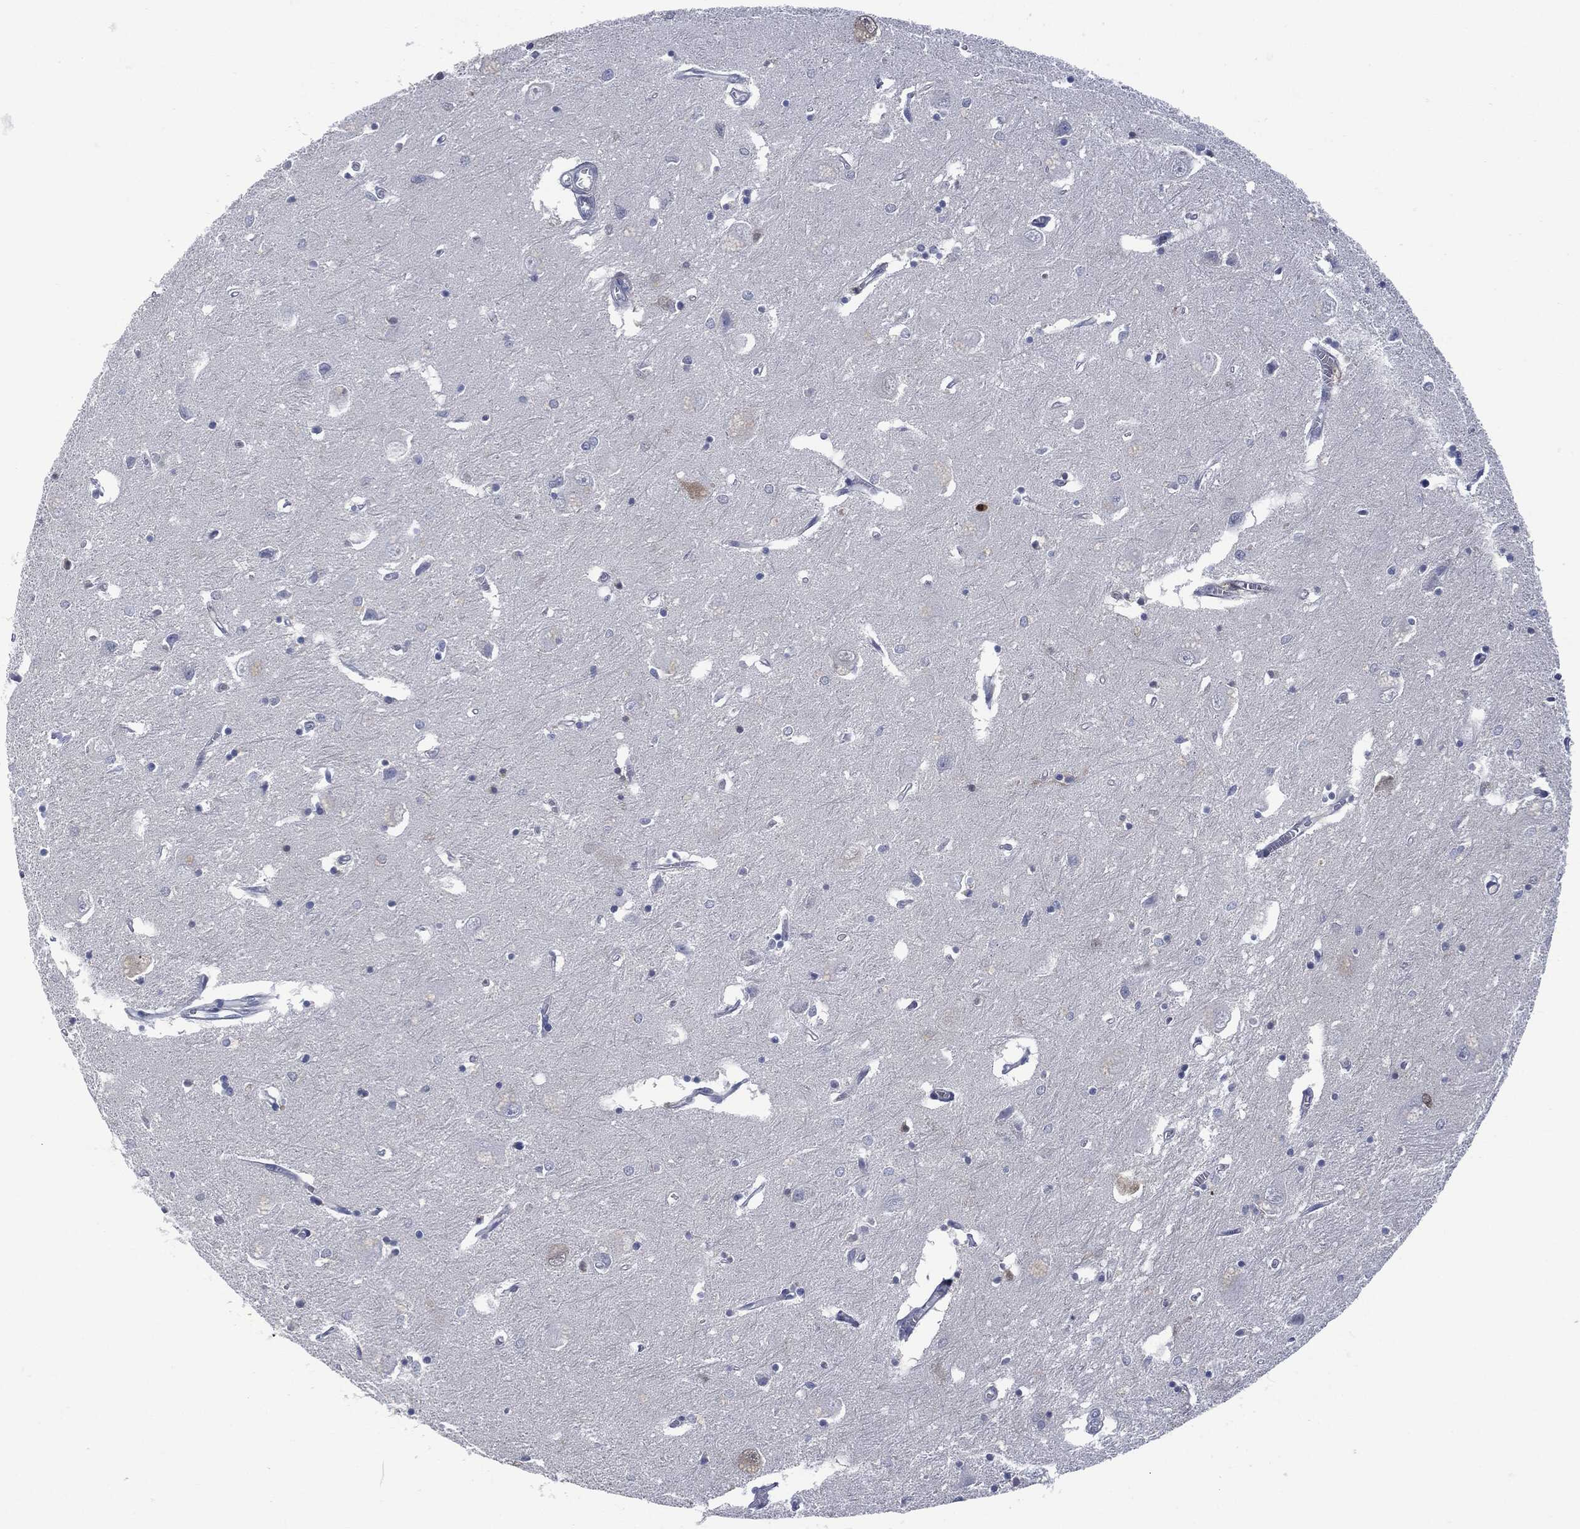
{"staining": {"intensity": "negative", "quantity": "none", "location": "none"}, "tissue": "caudate", "cell_type": "Glial cells", "image_type": "normal", "snomed": [{"axis": "morphology", "description": "Normal tissue, NOS"}, {"axis": "topography", "description": "Lateral ventricle wall"}], "caption": "High power microscopy histopathology image of an IHC micrograph of normal caudate, revealing no significant positivity in glial cells. (DAB (3,3'-diaminobenzidine) IHC visualized using brightfield microscopy, high magnification).", "gene": "BTK", "patient": {"sex": "male", "age": 54}}